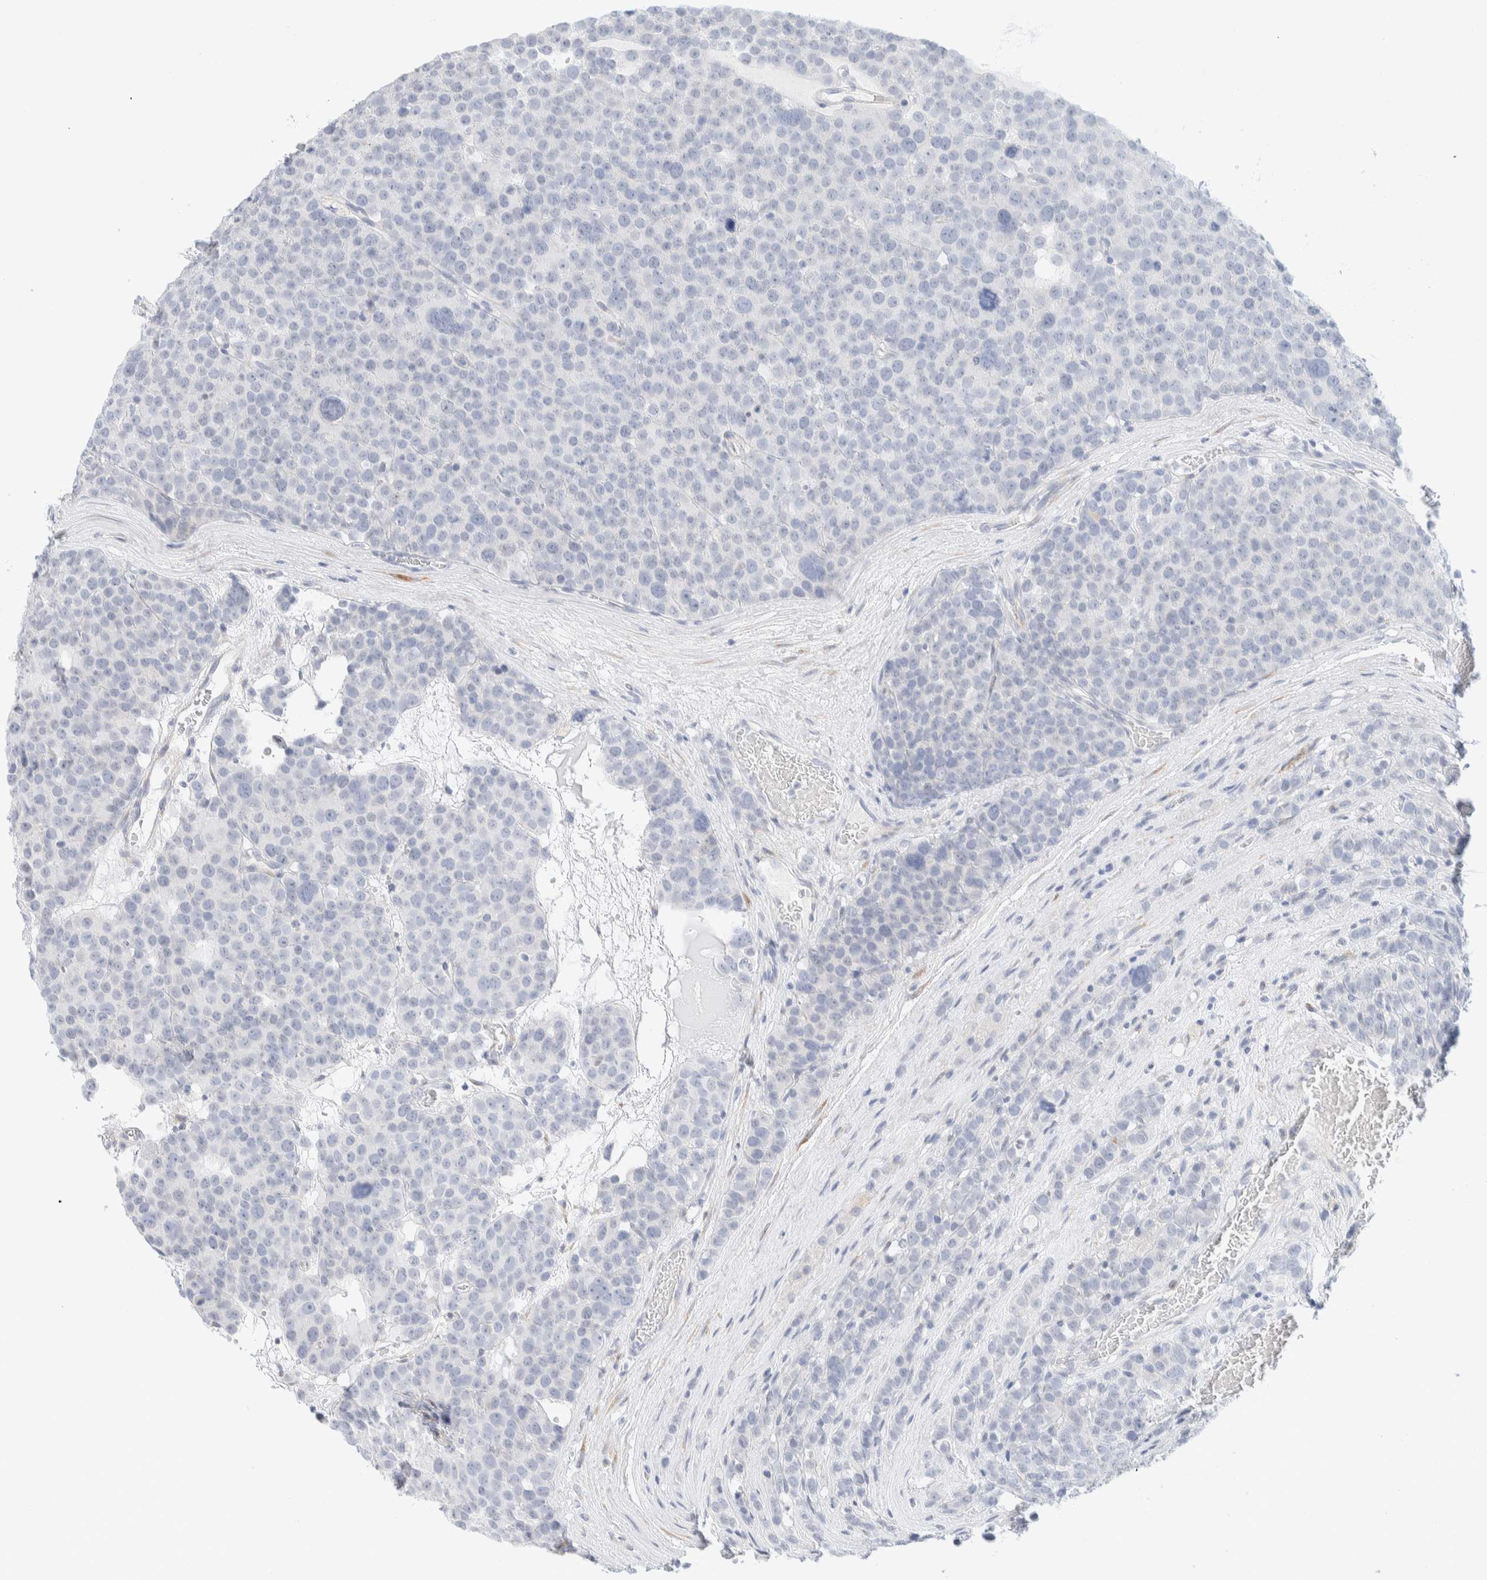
{"staining": {"intensity": "negative", "quantity": "none", "location": "none"}, "tissue": "testis cancer", "cell_type": "Tumor cells", "image_type": "cancer", "snomed": [{"axis": "morphology", "description": "Seminoma, NOS"}, {"axis": "topography", "description": "Testis"}], "caption": "IHC photomicrograph of human testis cancer (seminoma) stained for a protein (brown), which demonstrates no expression in tumor cells.", "gene": "ATCAY", "patient": {"sex": "male", "age": 71}}